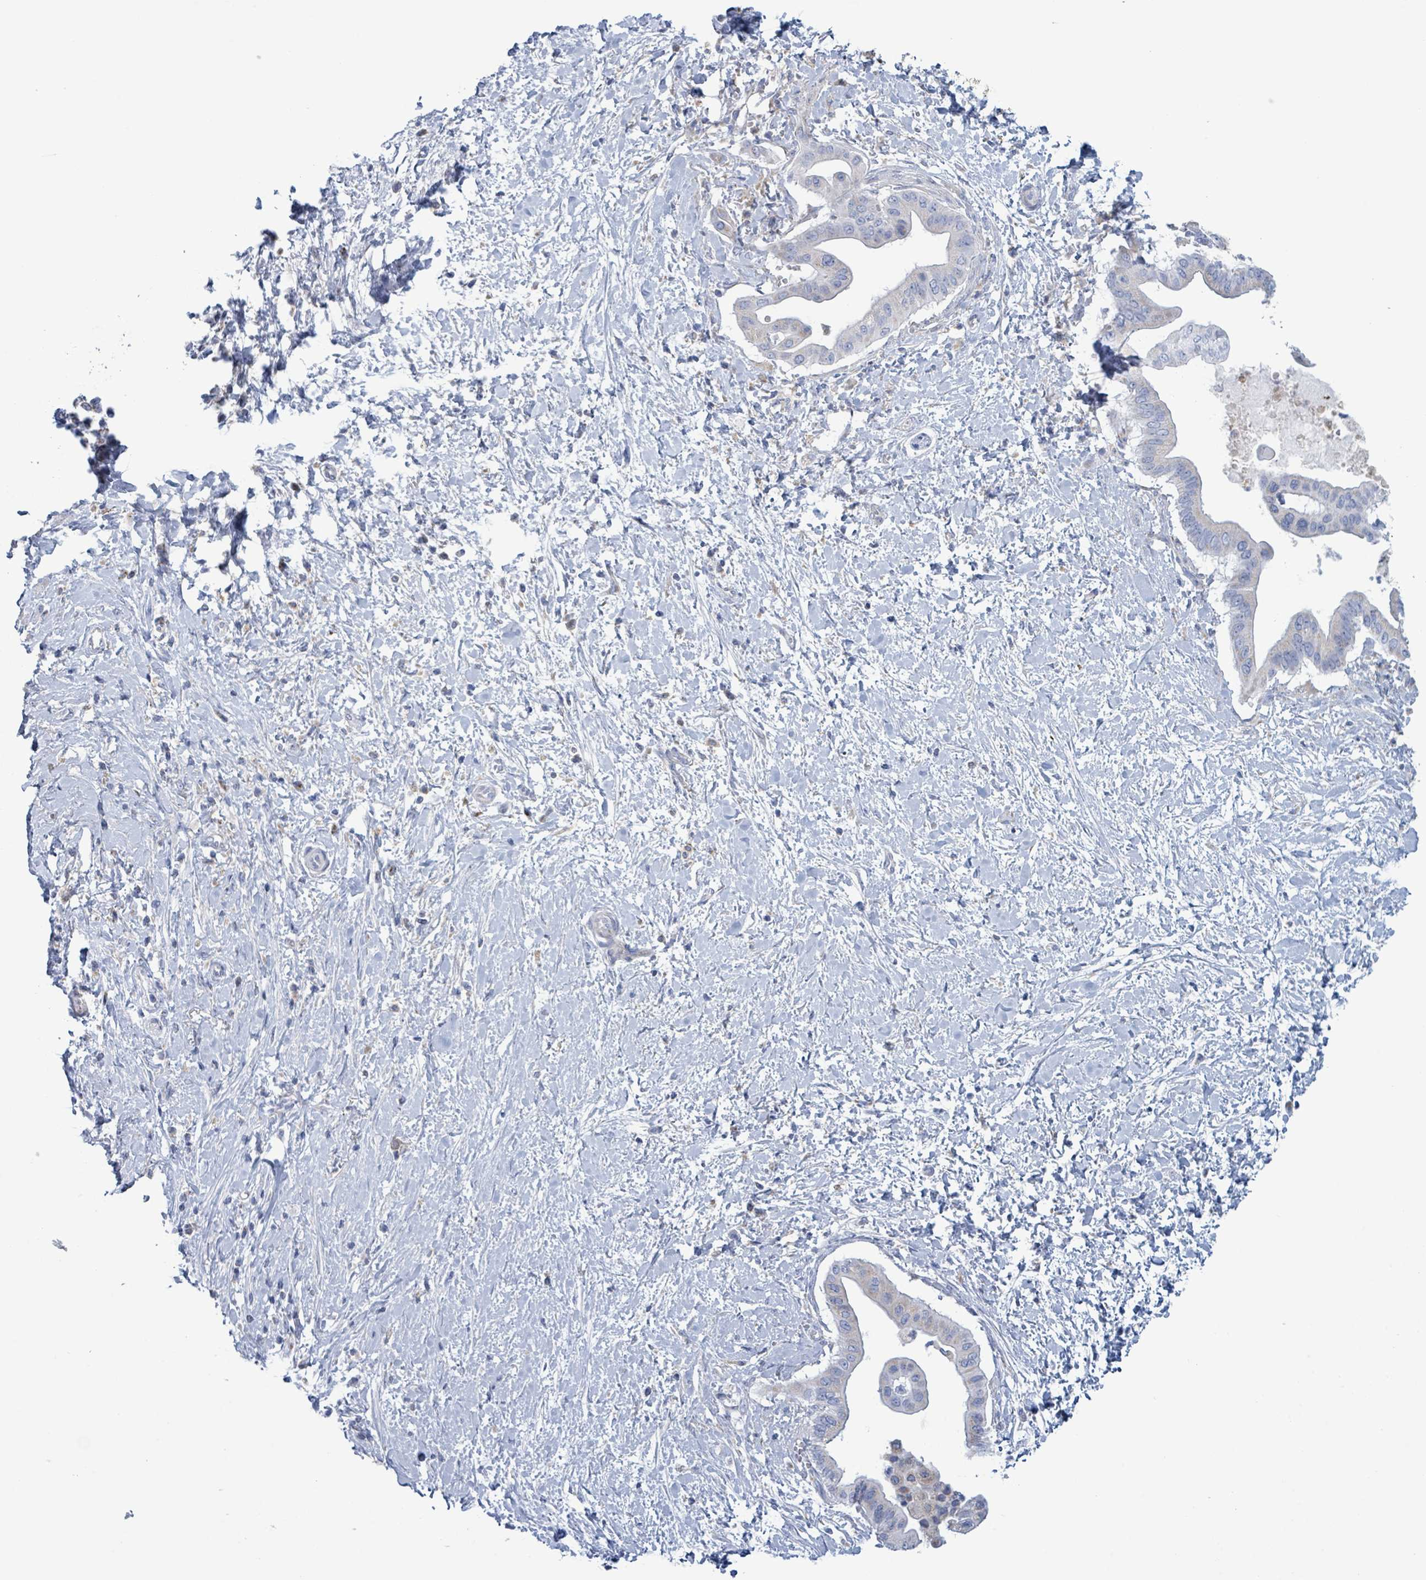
{"staining": {"intensity": "negative", "quantity": "none", "location": "none"}, "tissue": "pancreatic cancer", "cell_type": "Tumor cells", "image_type": "cancer", "snomed": [{"axis": "morphology", "description": "Adenocarcinoma, NOS"}, {"axis": "topography", "description": "Pancreas"}], "caption": "Tumor cells are negative for brown protein staining in pancreatic adenocarcinoma.", "gene": "AKR1C4", "patient": {"sex": "male", "age": 68}}